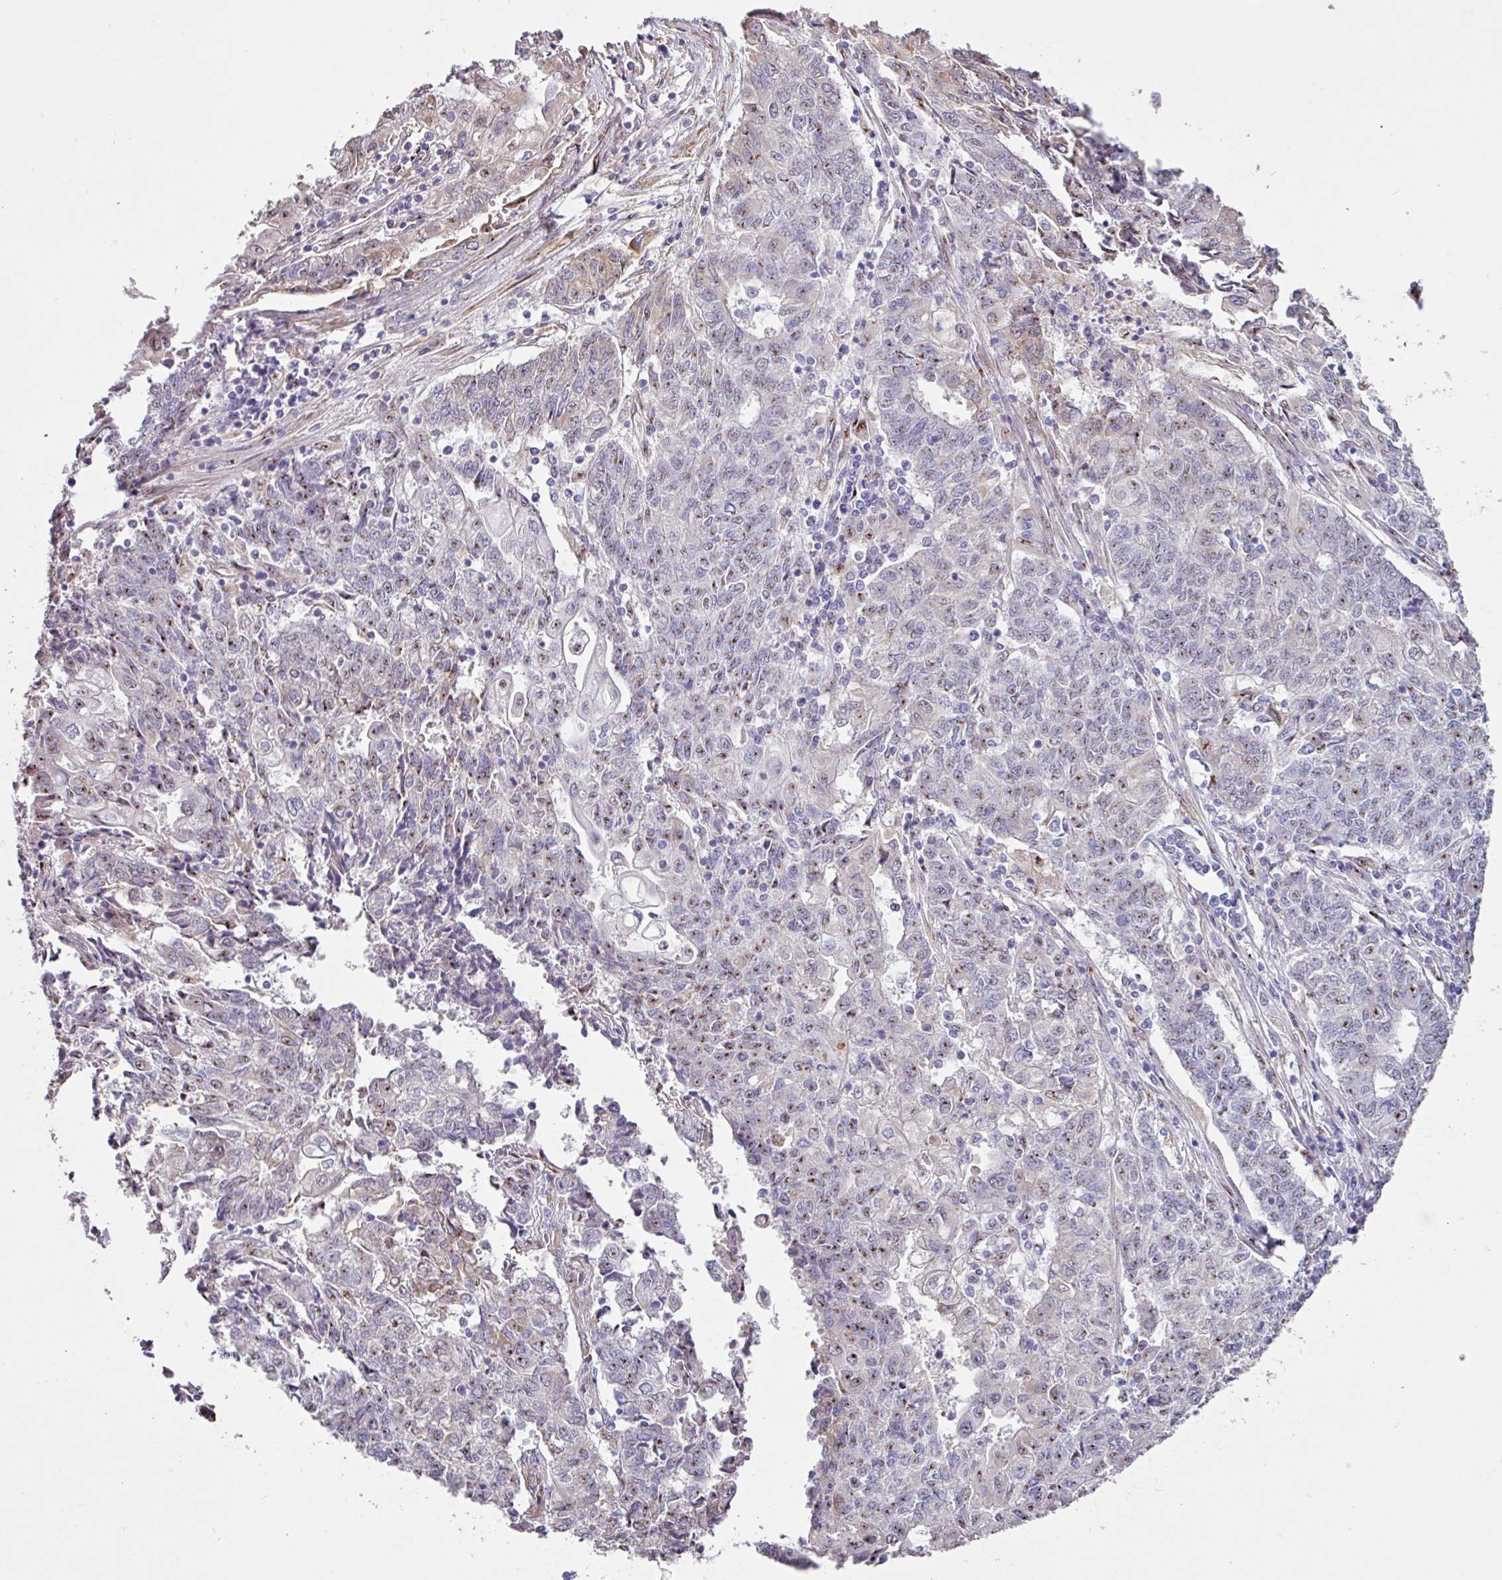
{"staining": {"intensity": "moderate", "quantity": "25%-75%", "location": "nuclear"}, "tissue": "endometrial cancer", "cell_type": "Tumor cells", "image_type": "cancer", "snomed": [{"axis": "morphology", "description": "Adenocarcinoma, NOS"}, {"axis": "topography", "description": "Endometrium"}], "caption": "Immunohistochemical staining of endometrial adenocarcinoma demonstrates medium levels of moderate nuclear protein staining in about 25%-75% of tumor cells. (IHC, brightfield microscopy, high magnification).", "gene": "ZG16", "patient": {"sex": "female", "age": 54}}